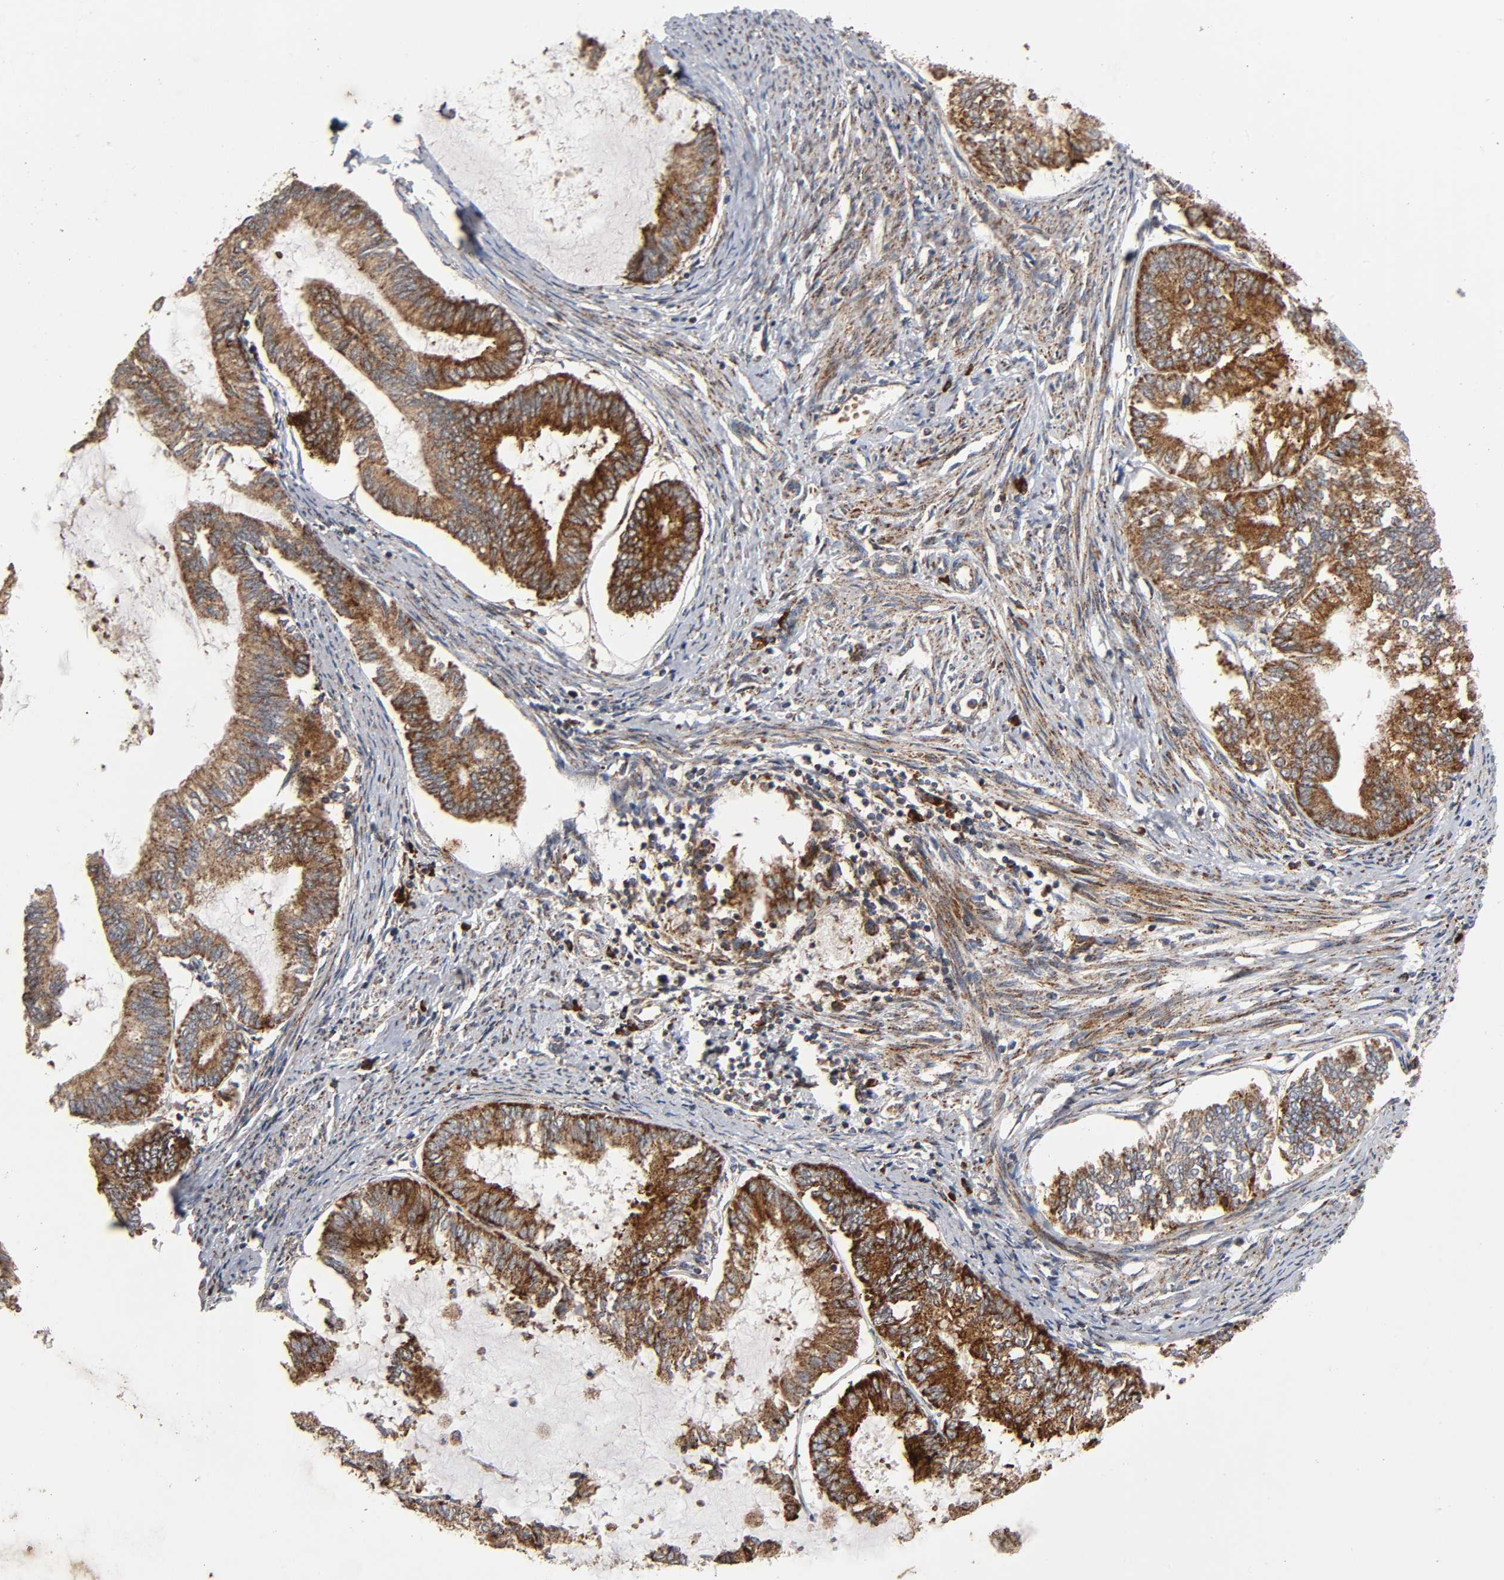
{"staining": {"intensity": "strong", "quantity": "25%-75%", "location": "cytoplasmic/membranous"}, "tissue": "endometrial cancer", "cell_type": "Tumor cells", "image_type": "cancer", "snomed": [{"axis": "morphology", "description": "Adenocarcinoma, NOS"}, {"axis": "topography", "description": "Endometrium"}], "caption": "Immunohistochemical staining of adenocarcinoma (endometrial) displays high levels of strong cytoplasmic/membranous positivity in about 25%-75% of tumor cells.", "gene": "MAP3K1", "patient": {"sex": "female", "age": 86}}